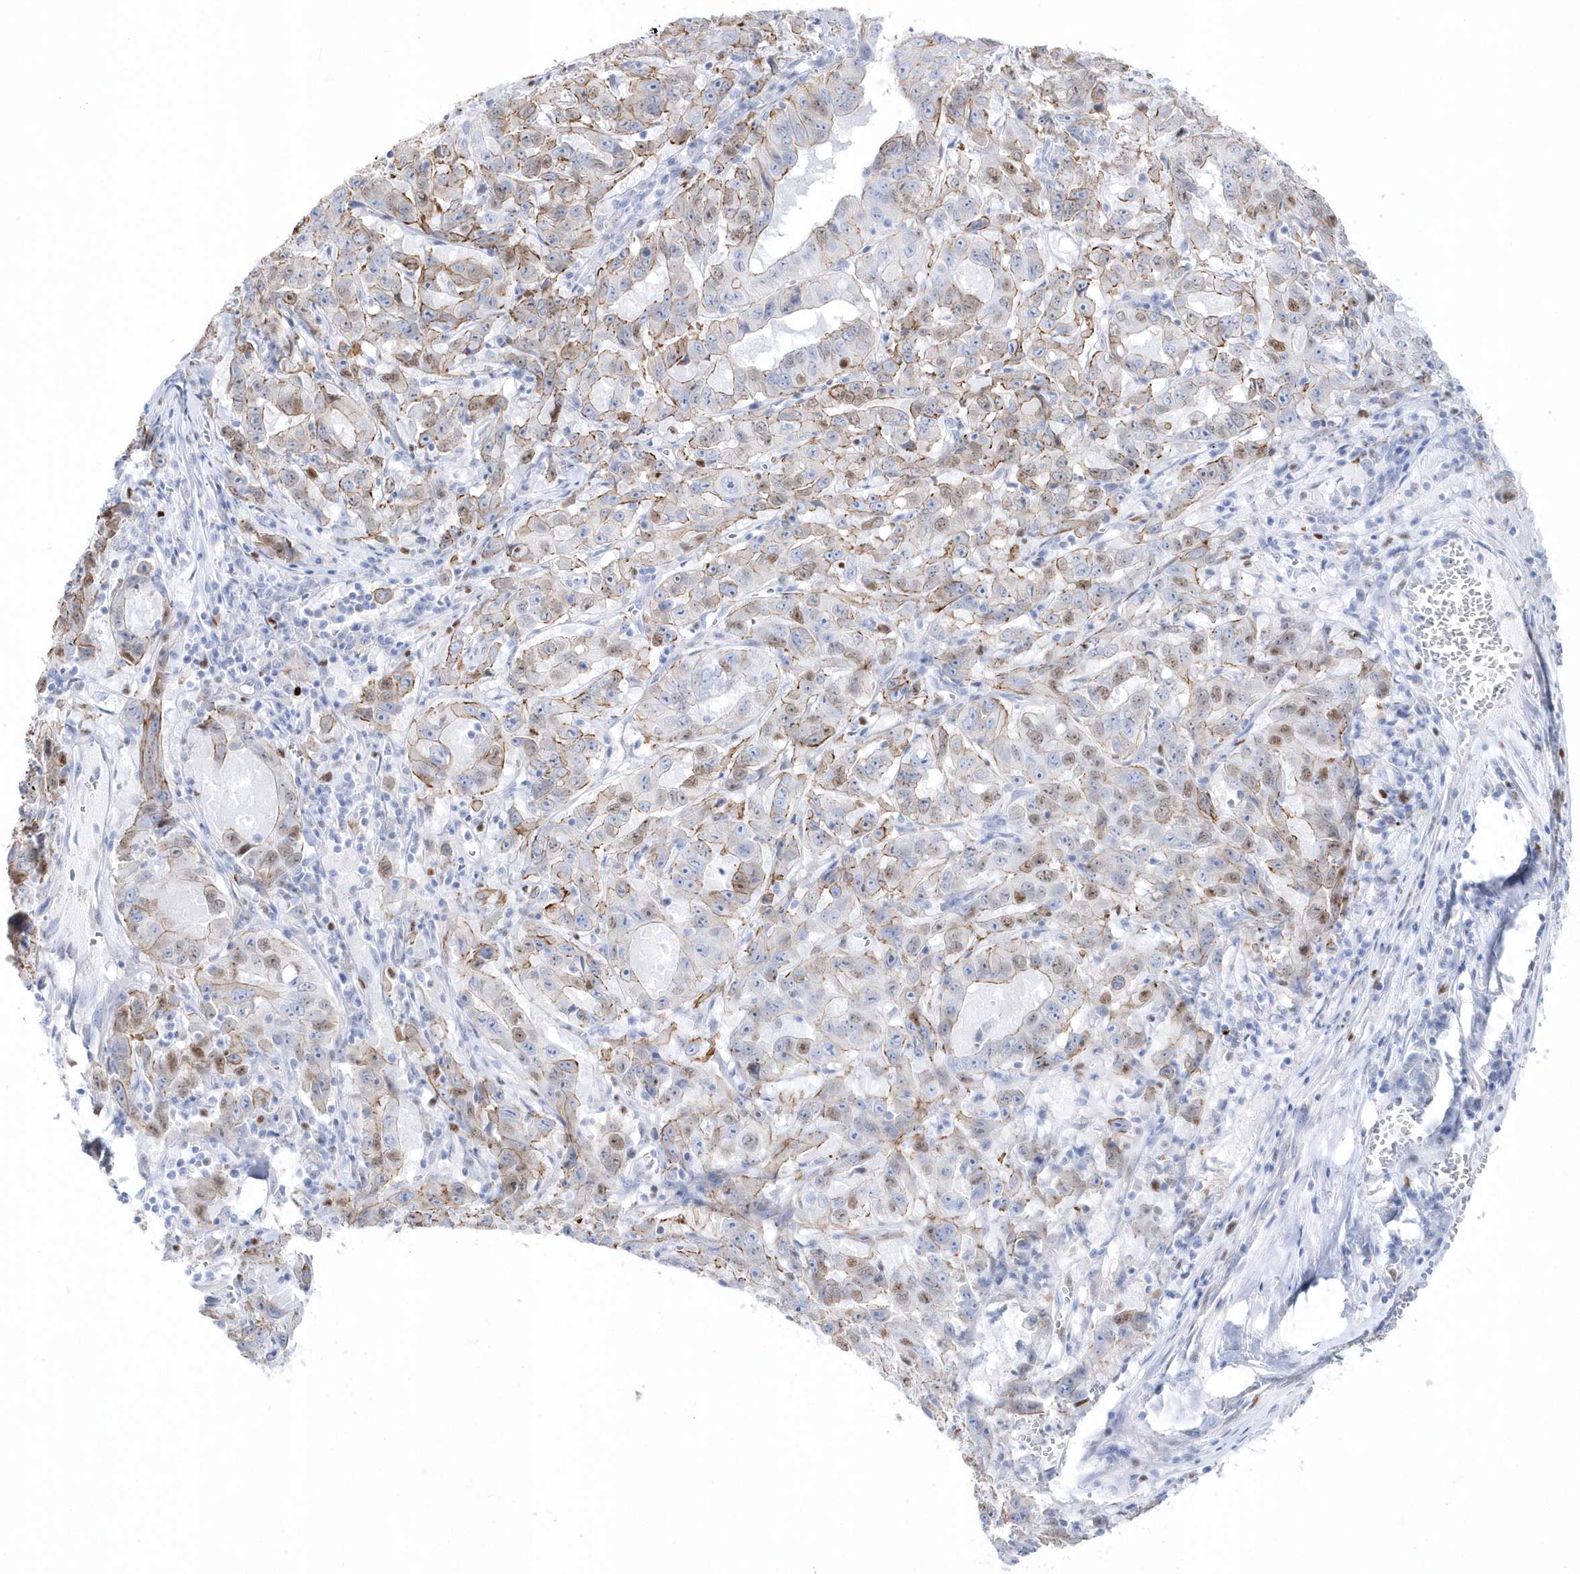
{"staining": {"intensity": "moderate", "quantity": "25%-75%", "location": "cytoplasmic/membranous"}, "tissue": "pancreatic cancer", "cell_type": "Tumor cells", "image_type": "cancer", "snomed": [{"axis": "morphology", "description": "Adenocarcinoma, NOS"}, {"axis": "topography", "description": "Pancreas"}], "caption": "Brown immunohistochemical staining in human adenocarcinoma (pancreatic) exhibits moderate cytoplasmic/membranous expression in about 25%-75% of tumor cells.", "gene": "TMCO6", "patient": {"sex": "male", "age": 63}}